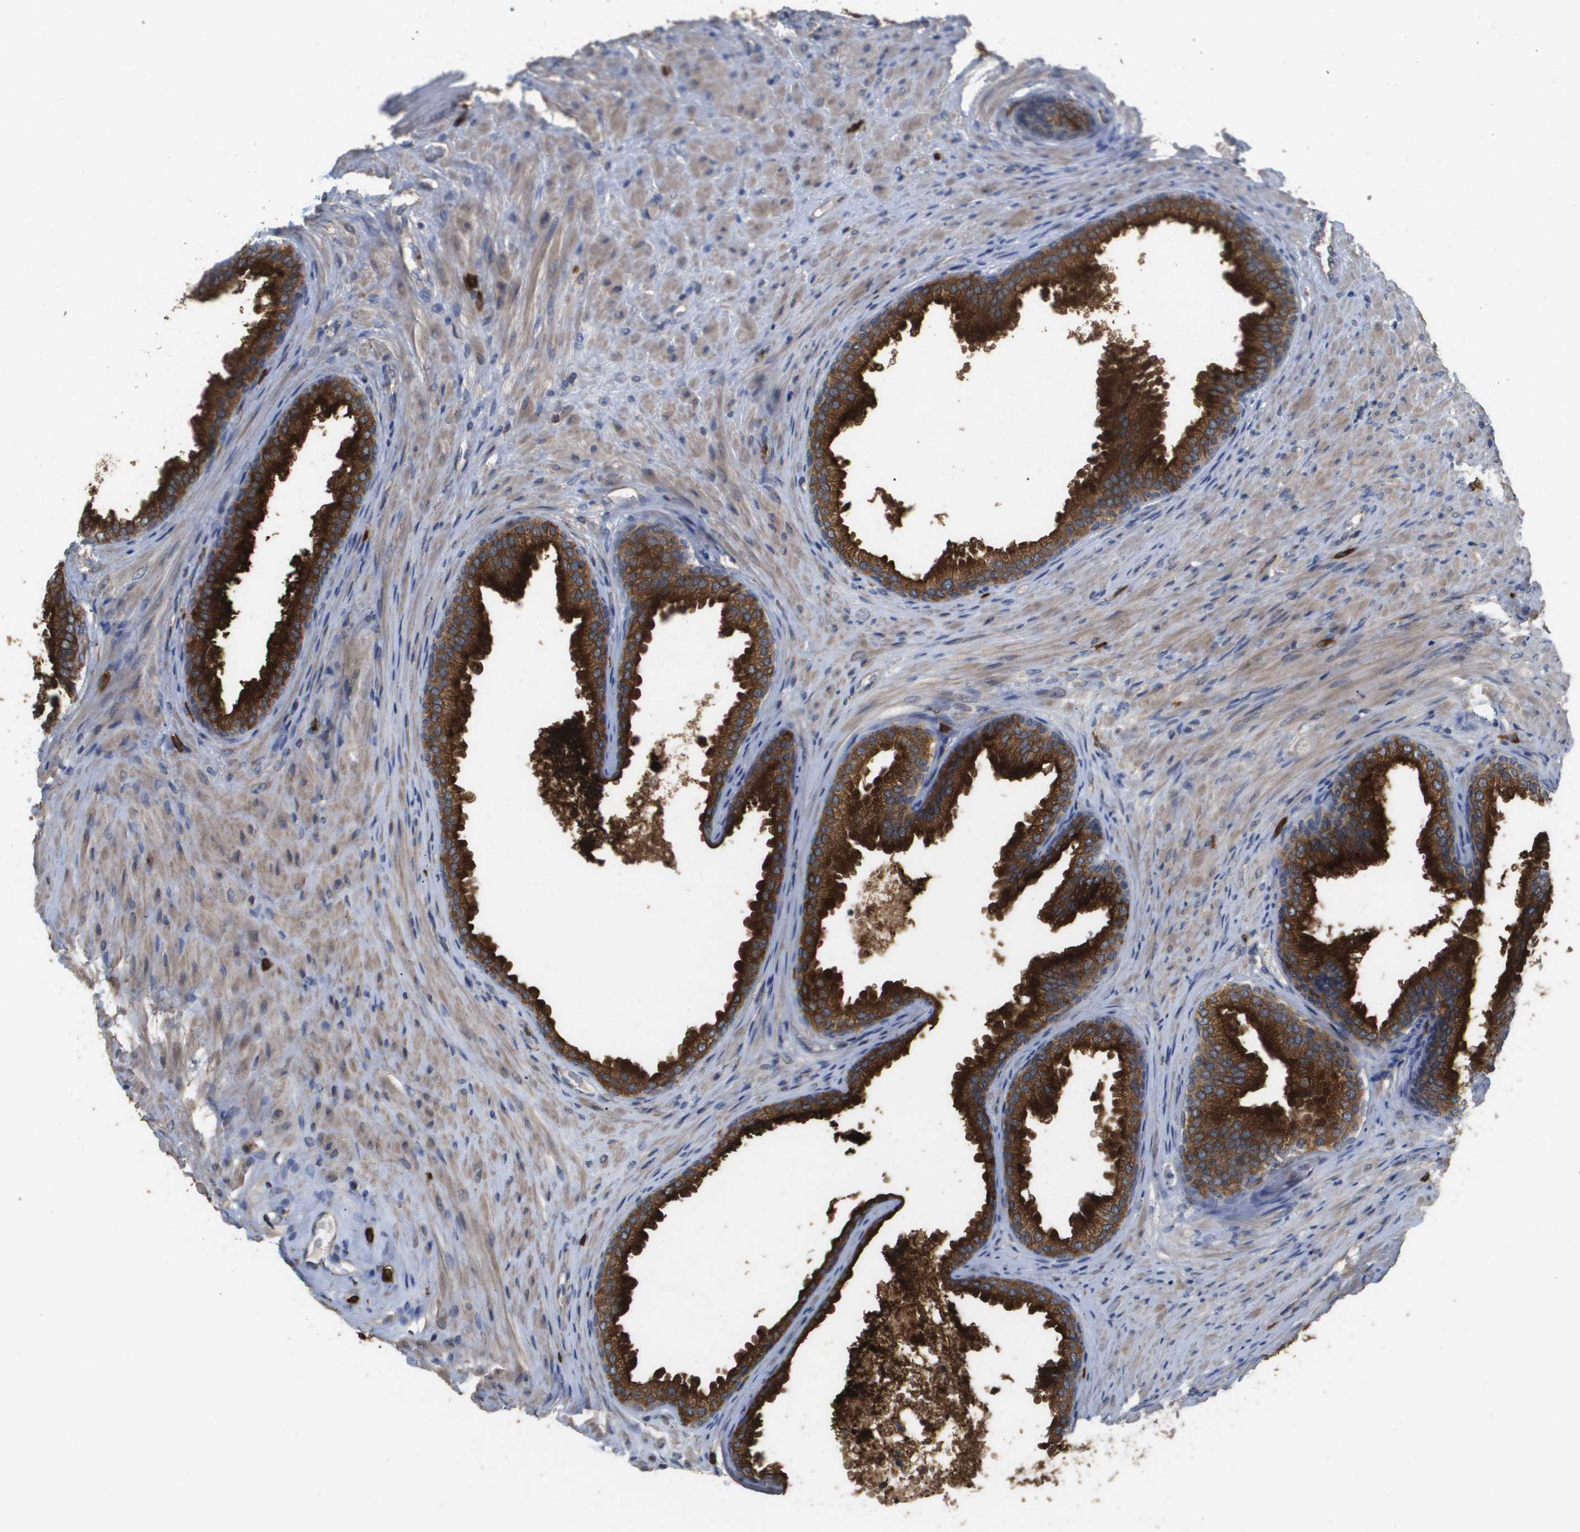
{"staining": {"intensity": "strong", "quantity": ">75%", "location": "cytoplasmic/membranous"}, "tissue": "prostate", "cell_type": "Glandular cells", "image_type": "normal", "snomed": [{"axis": "morphology", "description": "Normal tissue, NOS"}, {"axis": "topography", "description": "Prostate"}], "caption": "Protein expression analysis of unremarkable prostate reveals strong cytoplasmic/membranous staining in approximately >75% of glandular cells.", "gene": "RAB27B", "patient": {"sex": "male", "age": 76}}